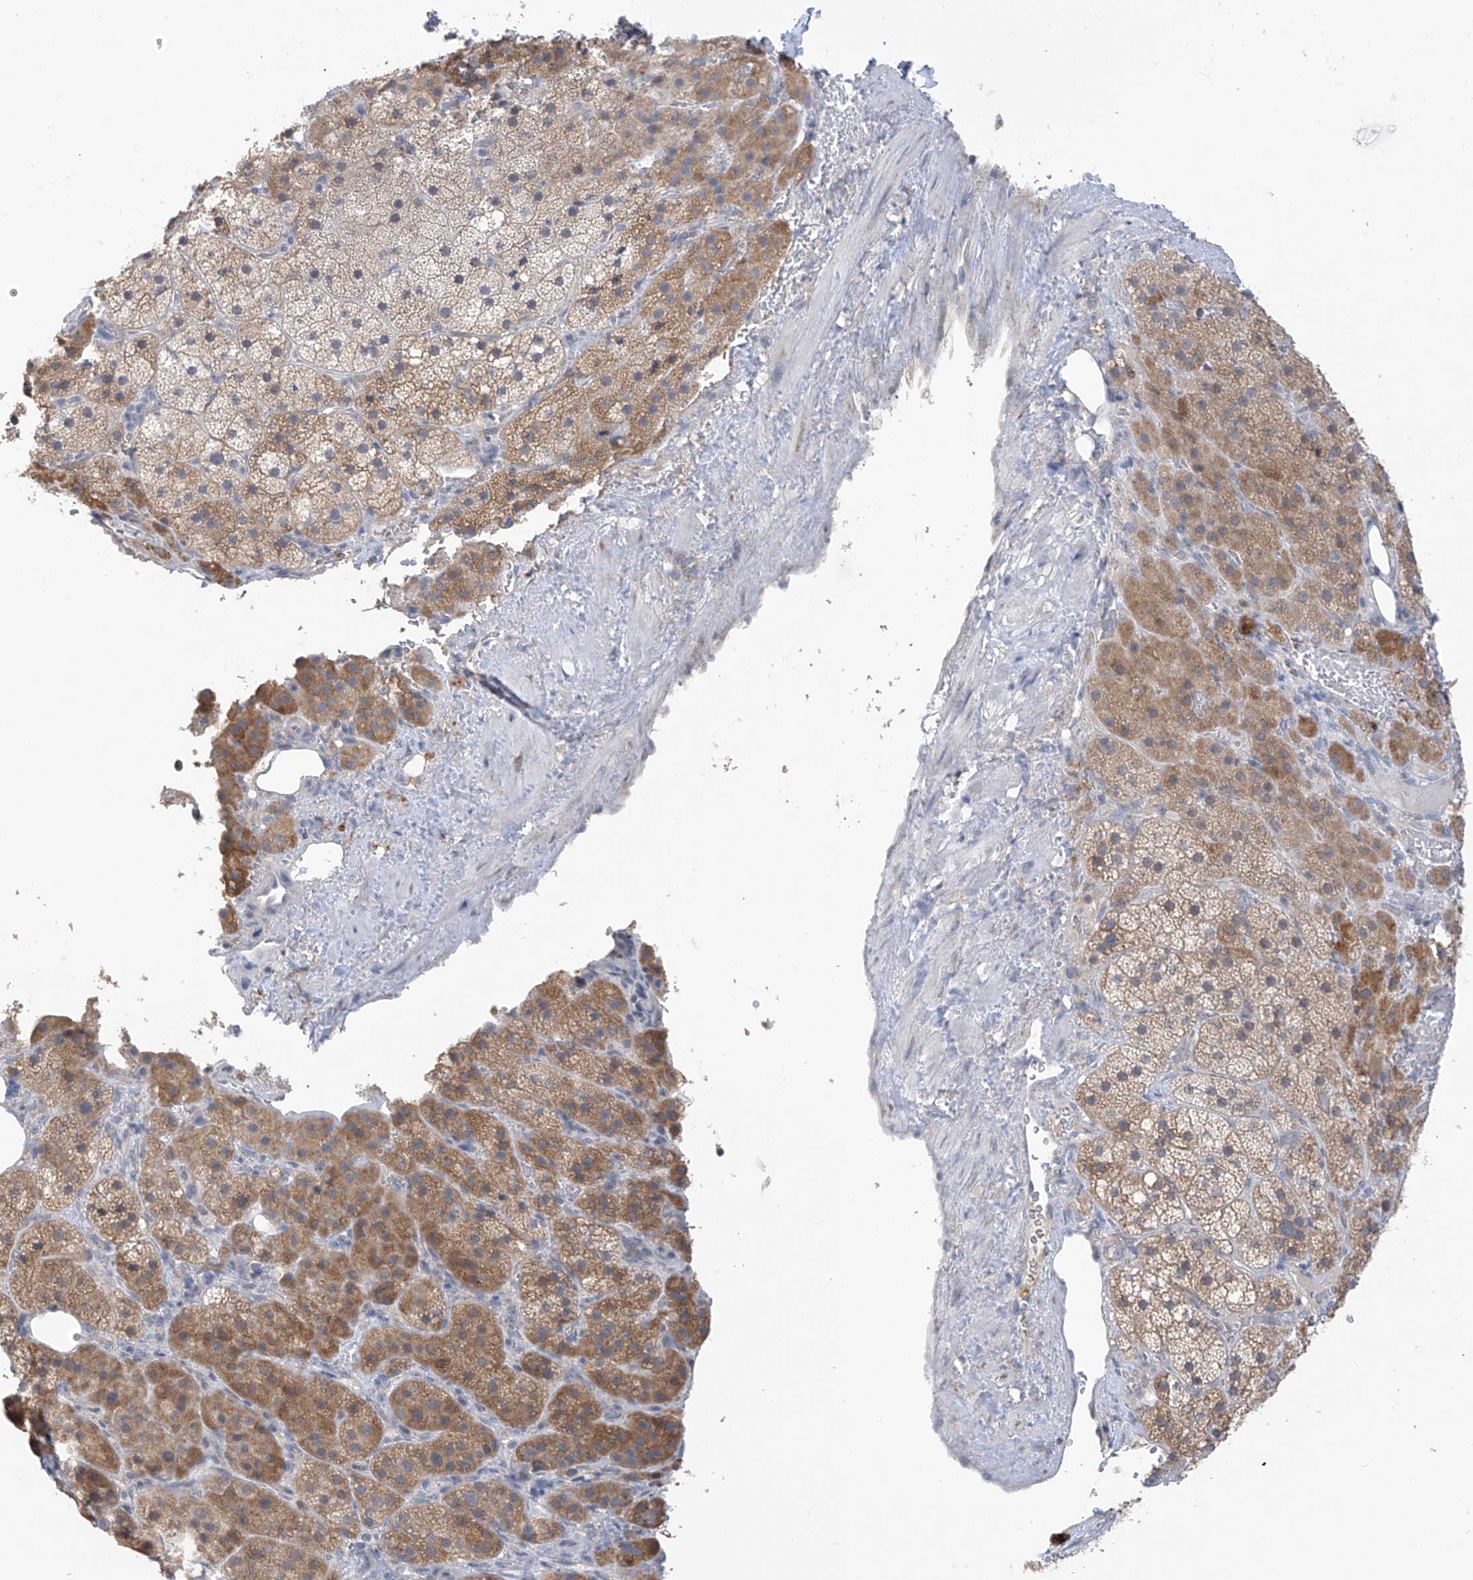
{"staining": {"intensity": "moderate", "quantity": ">75%", "location": "cytoplasmic/membranous"}, "tissue": "adrenal gland", "cell_type": "Glandular cells", "image_type": "normal", "snomed": [{"axis": "morphology", "description": "Normal tissue, NOS"}, {"axis": "topography", "description": "Adrenal gland"}], "caption": "Moderate cytoplasmic/membranous positivity is seen in approximately >75% of glandular cells in normal adrenal gland. (DAB (3,3'-diaminobenzidine) = brown stain, brightfield microscopy at high magnification).", "gene": "CYP4V2", "patient": {"sex": "female", "age": 59}}